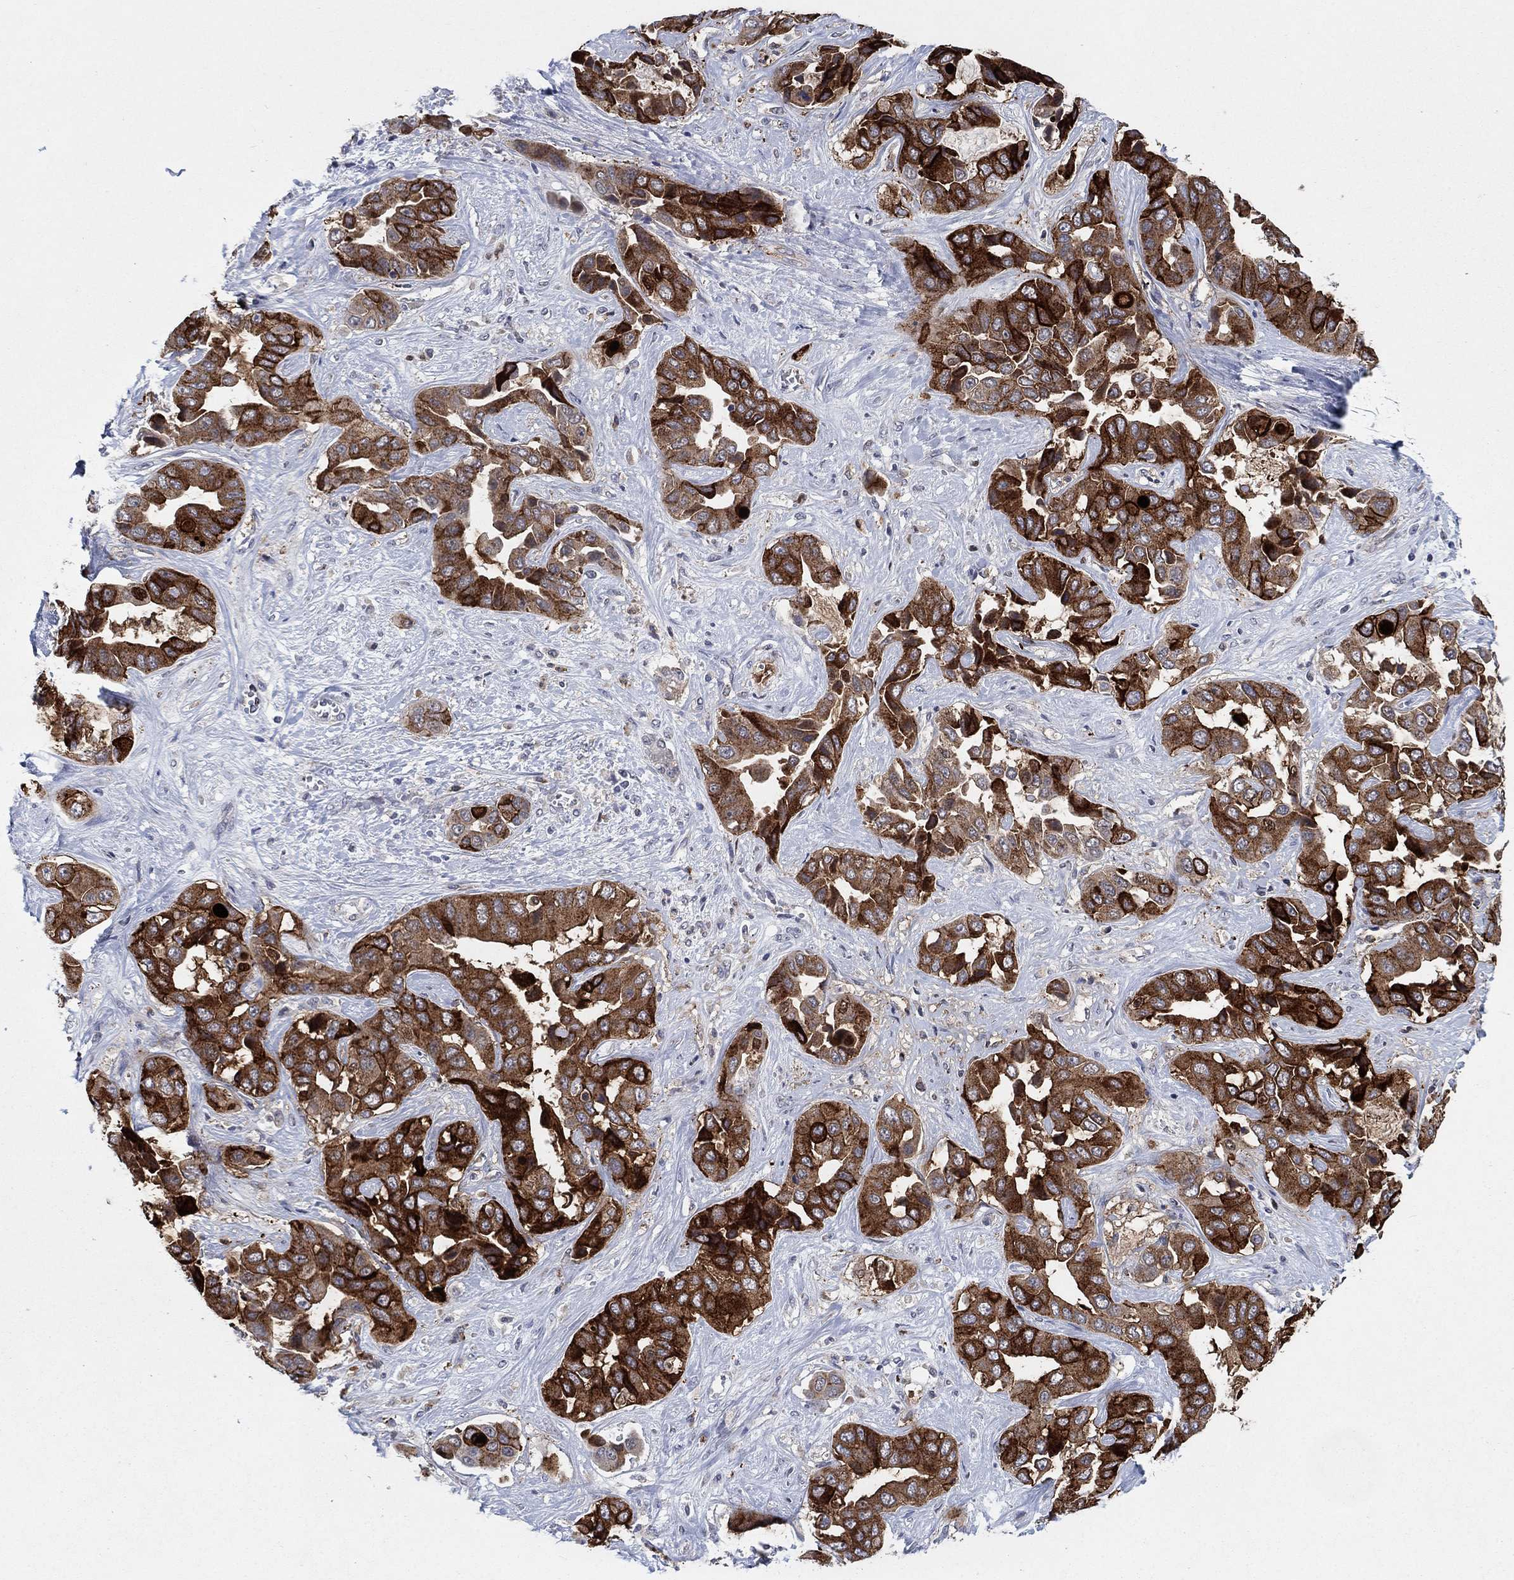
{"staining": {"intensity": "strong", "quantity": "25%-75%", "location": "cytoplasmic/membranous"}, "tissue": "liver cancer", "cell_type": "Tumor cells", "image_type": "cancer", "snomed": [{"axis": "morphology", "description": "Cholangiocarcinoma"}, {"axis": "topography", "description": "Liver"}], "caption": "The micrograph reveals immunohistochemical staining of cholangiocarcinoma (liver). There is strong cytoplasmic/membranous expression is present in approximately 25%-75% of tumor cells. (DAB IHC, brown staining for protein, blue staining for nuclei).", "gene": "SDC1", "patient": {"sex": "female", "age": 52}}